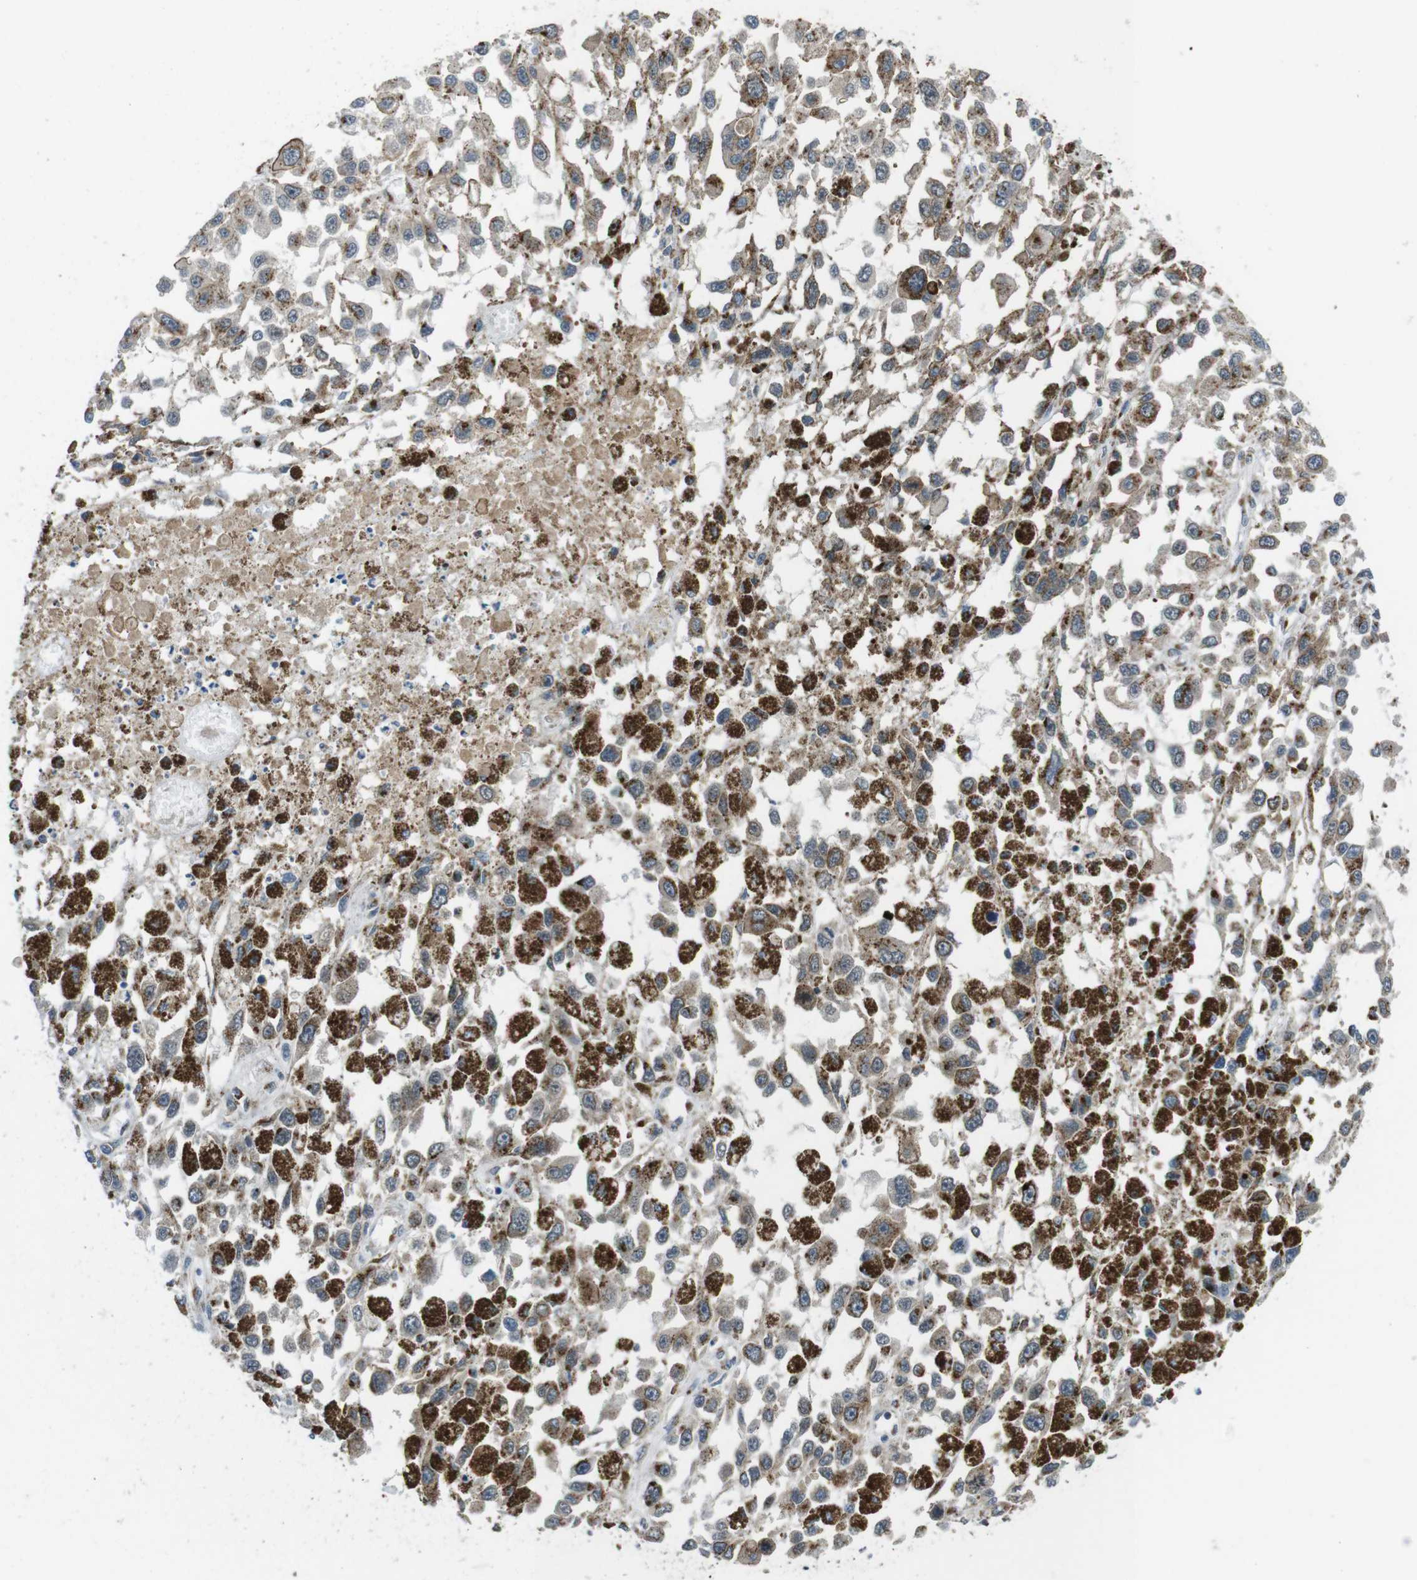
{"staining": {"intensity": "moderate", "quantity": ">75%", "location": "cytoplasmic/membranous"}, "tissue": "melanoma", "cell_type": "Tumor cells", "image_type": "cancer", "snomed": [{"axis": "morphology", "description": "Malignant melanoma, Metastatic site"}, {"axis": "topography", "description": "Lymph node"}], "caption": "Immunohistochemistry (IHC) (DAB) staining of malignant melanoma (metastatic site) demonstrates moderate cytoplasmic/membranous protein staining in about >75% of tumor cells.", "gene": "ZFPL1", "patient": {"sex": "male", "age": 59}}